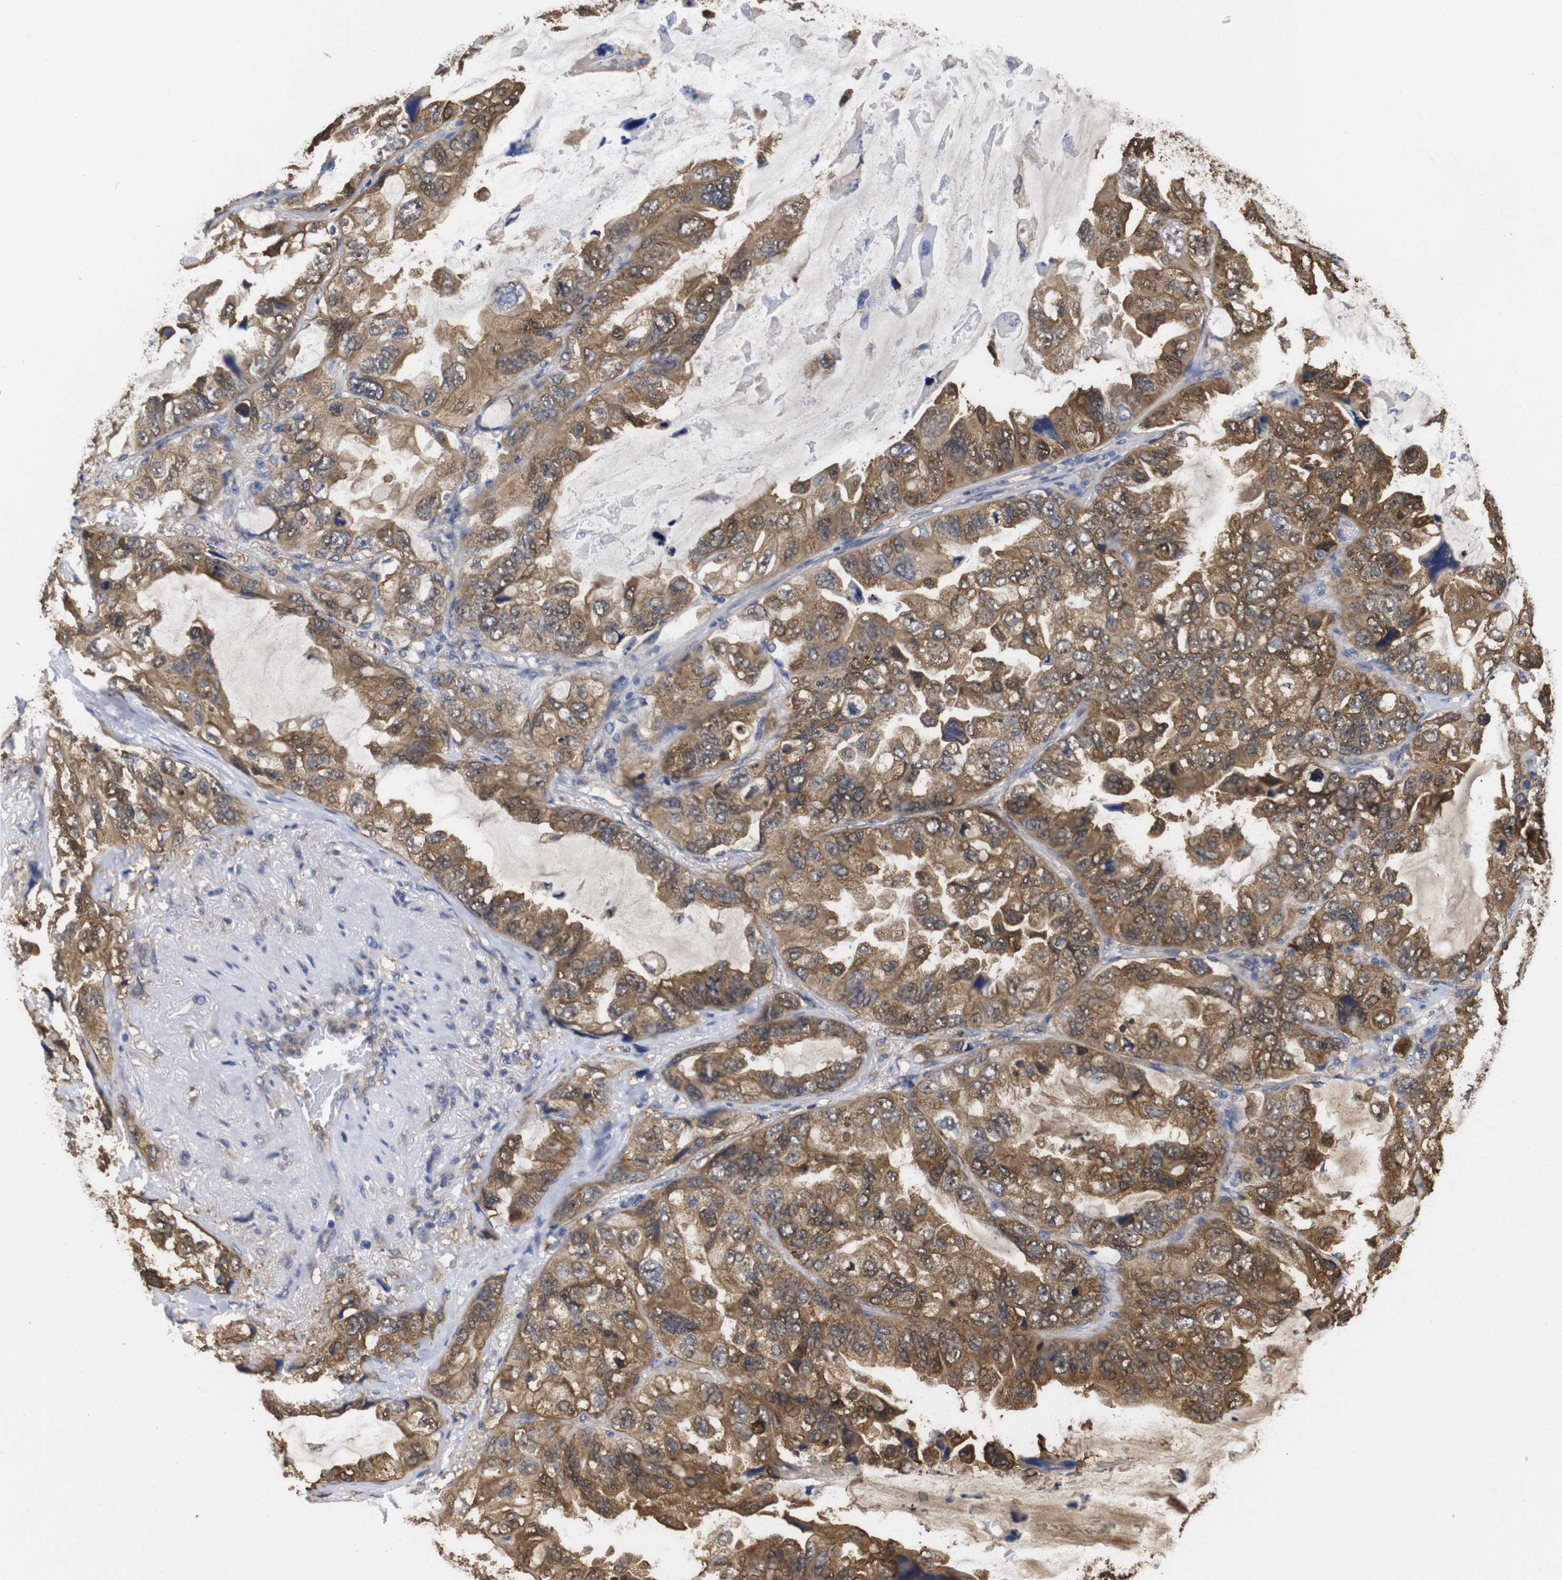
{"staining": {"intensity": "moderate", "quantity": ">75%", "location": "cytoplasmic/membranous"}, "tissue": "lung cancer", "cell_type": "Tumor cells", "image_type": "cancer", "snomed": [{"axis": "morphology", "description": "Squamous cell carcinoma, NOS"}, {"axis": "topography", "description": "Lung"}], "caption": "There is medium levels of moderate cytoplasmic/membranous staining in tumor cells of lung cancer (squamous cell carcinoma), as demonstrated by immunohistochemical staining (brown color).", "gene": "LRRCC1", "patient": {"sex": "female", "age": 73}}